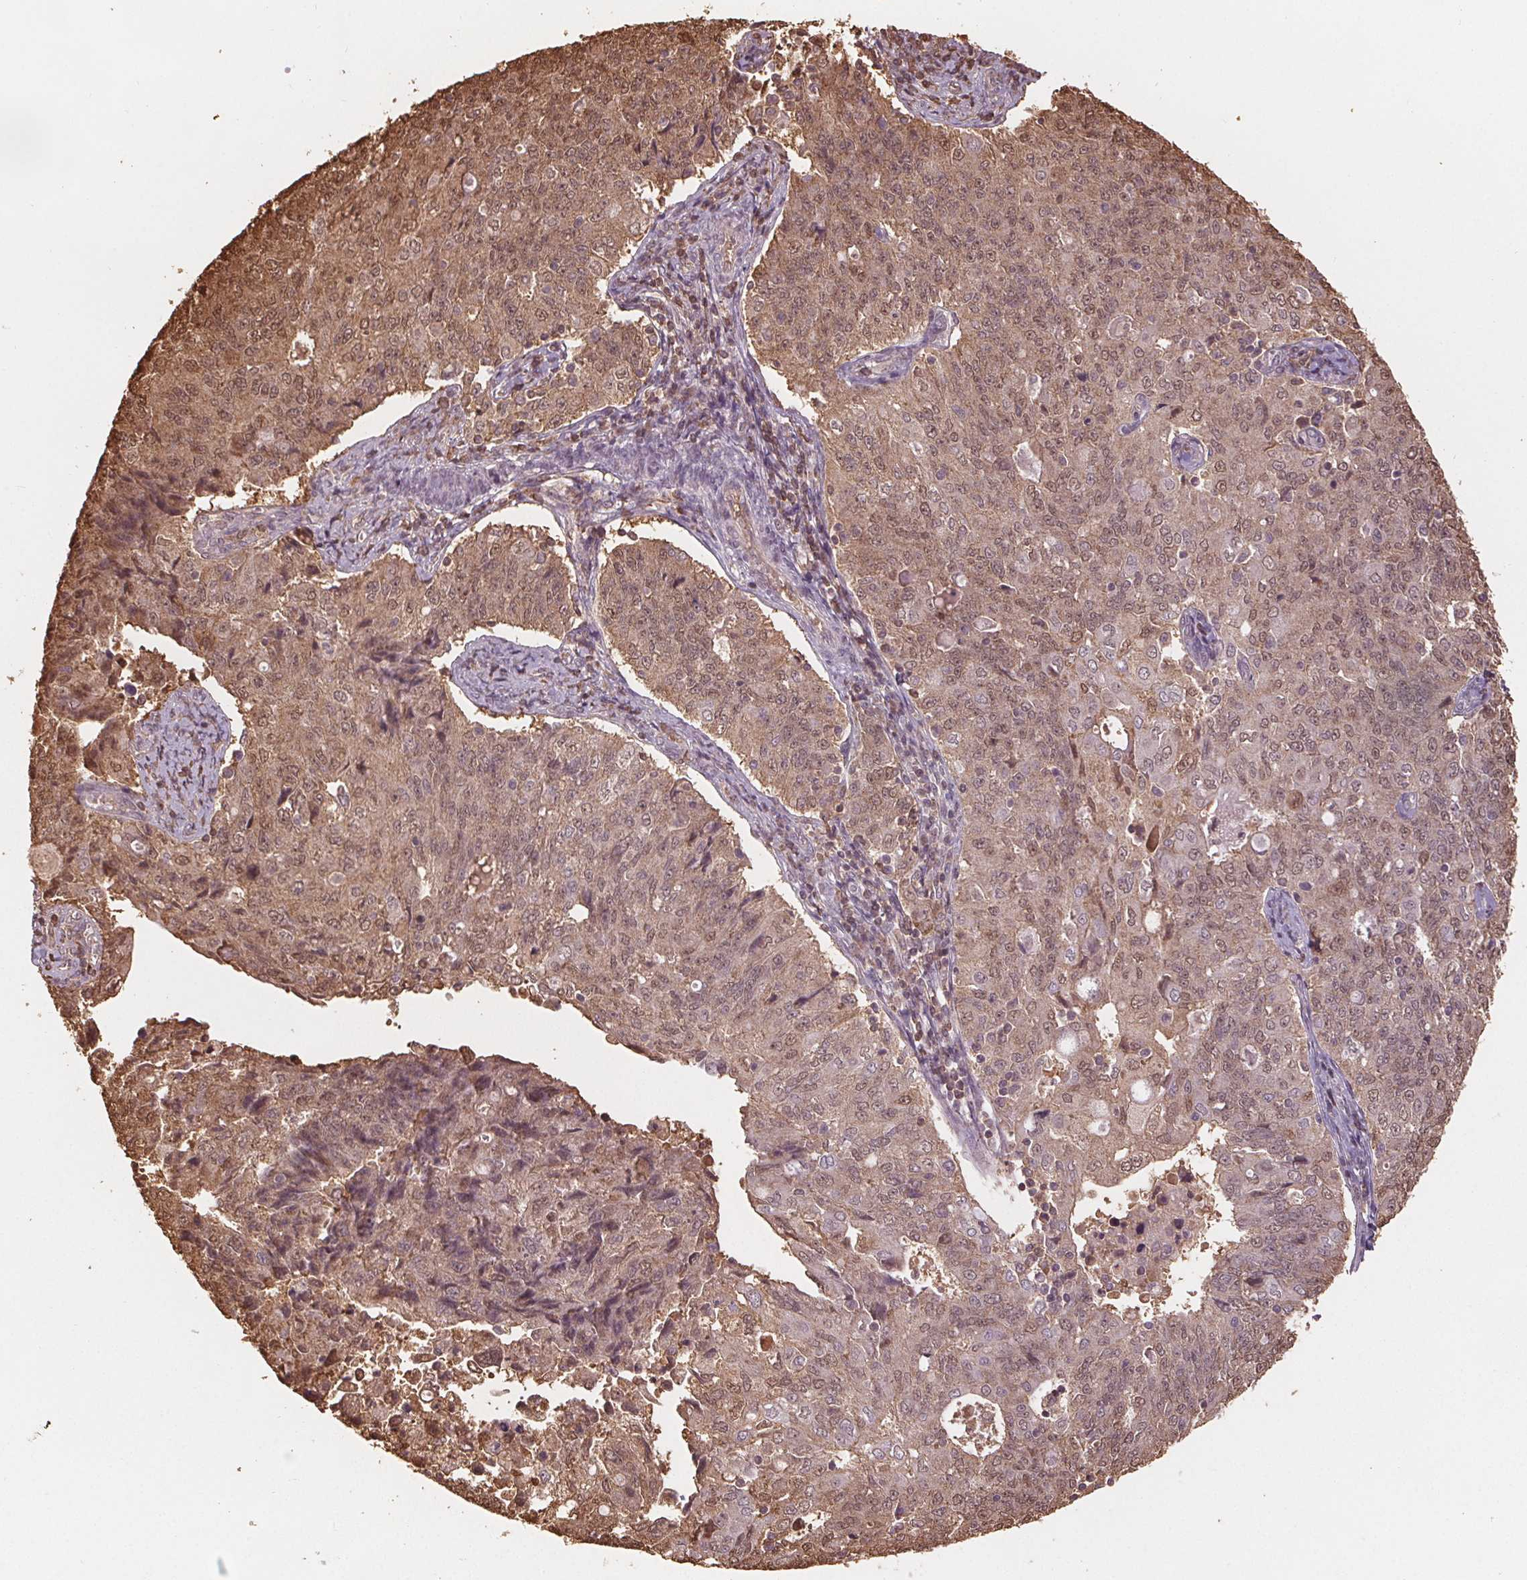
{"staining": {"intensity": "moderate", "quantity": ">75%", "location": "cytoplasmic/membranous,nuclear"}, "tissue": "endometrial cancer", "cell_type": "Tumor cells", "image_type": "cancer", "snomed": [{"axis": "morphology", "description": "Adenocarcinoma, NOS"}, {"axis": "topography", "description": "Endometrium"}], "caption": "Endometrial adenocarcinoma was stained to show a protein in brown. There is medium levels of moderate cytoplasmic/membranous and nuclear staining in approximately >75% of tumor cells.", "gene": "ENO1", "patient": {"sex": "female", "age": 43}}